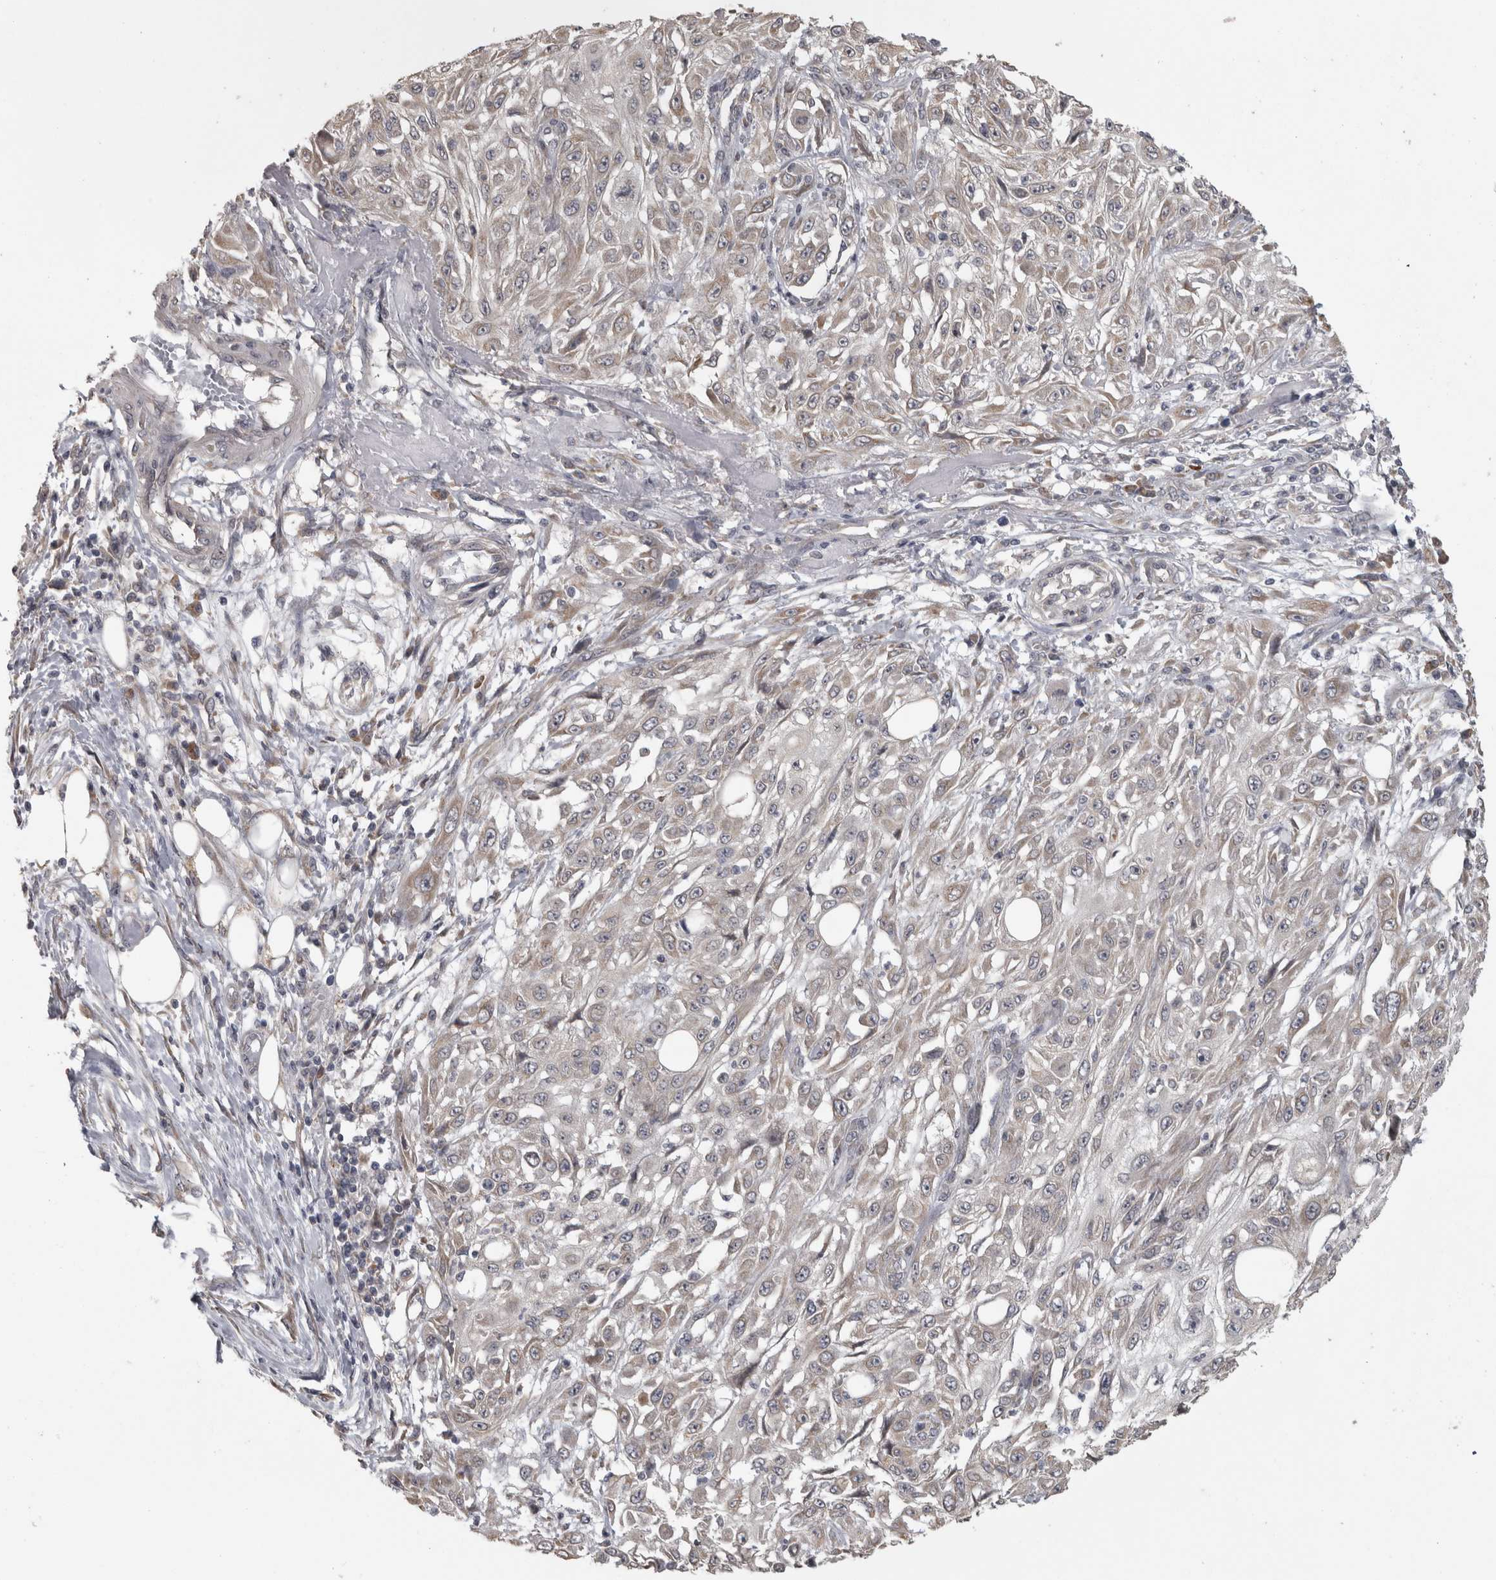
{"staining": {"intensity": "weak", "quantity": "<25%", "location": "cytoplasmic/membranous"}, "tissue": "skin cancer", "cell_type": "Tumor cells", "image_type": "cancer", "snomed": [{"axis": "morphology", "description": "Squamous cell carcinoma, NOS"}, {"axis": "morphology", "description": "Squamous cell carcinoma, metastatic, NOS"}, {"axis": "topography", "description": "Skin"}, {"axis": "topography", "description": "Lymph node"}], "caption": "Tumor cells show no significant positivity in skin squamous cell carcinoma.", "gene": "RAB29", "patient": {"sex": "male", "age": 75}}